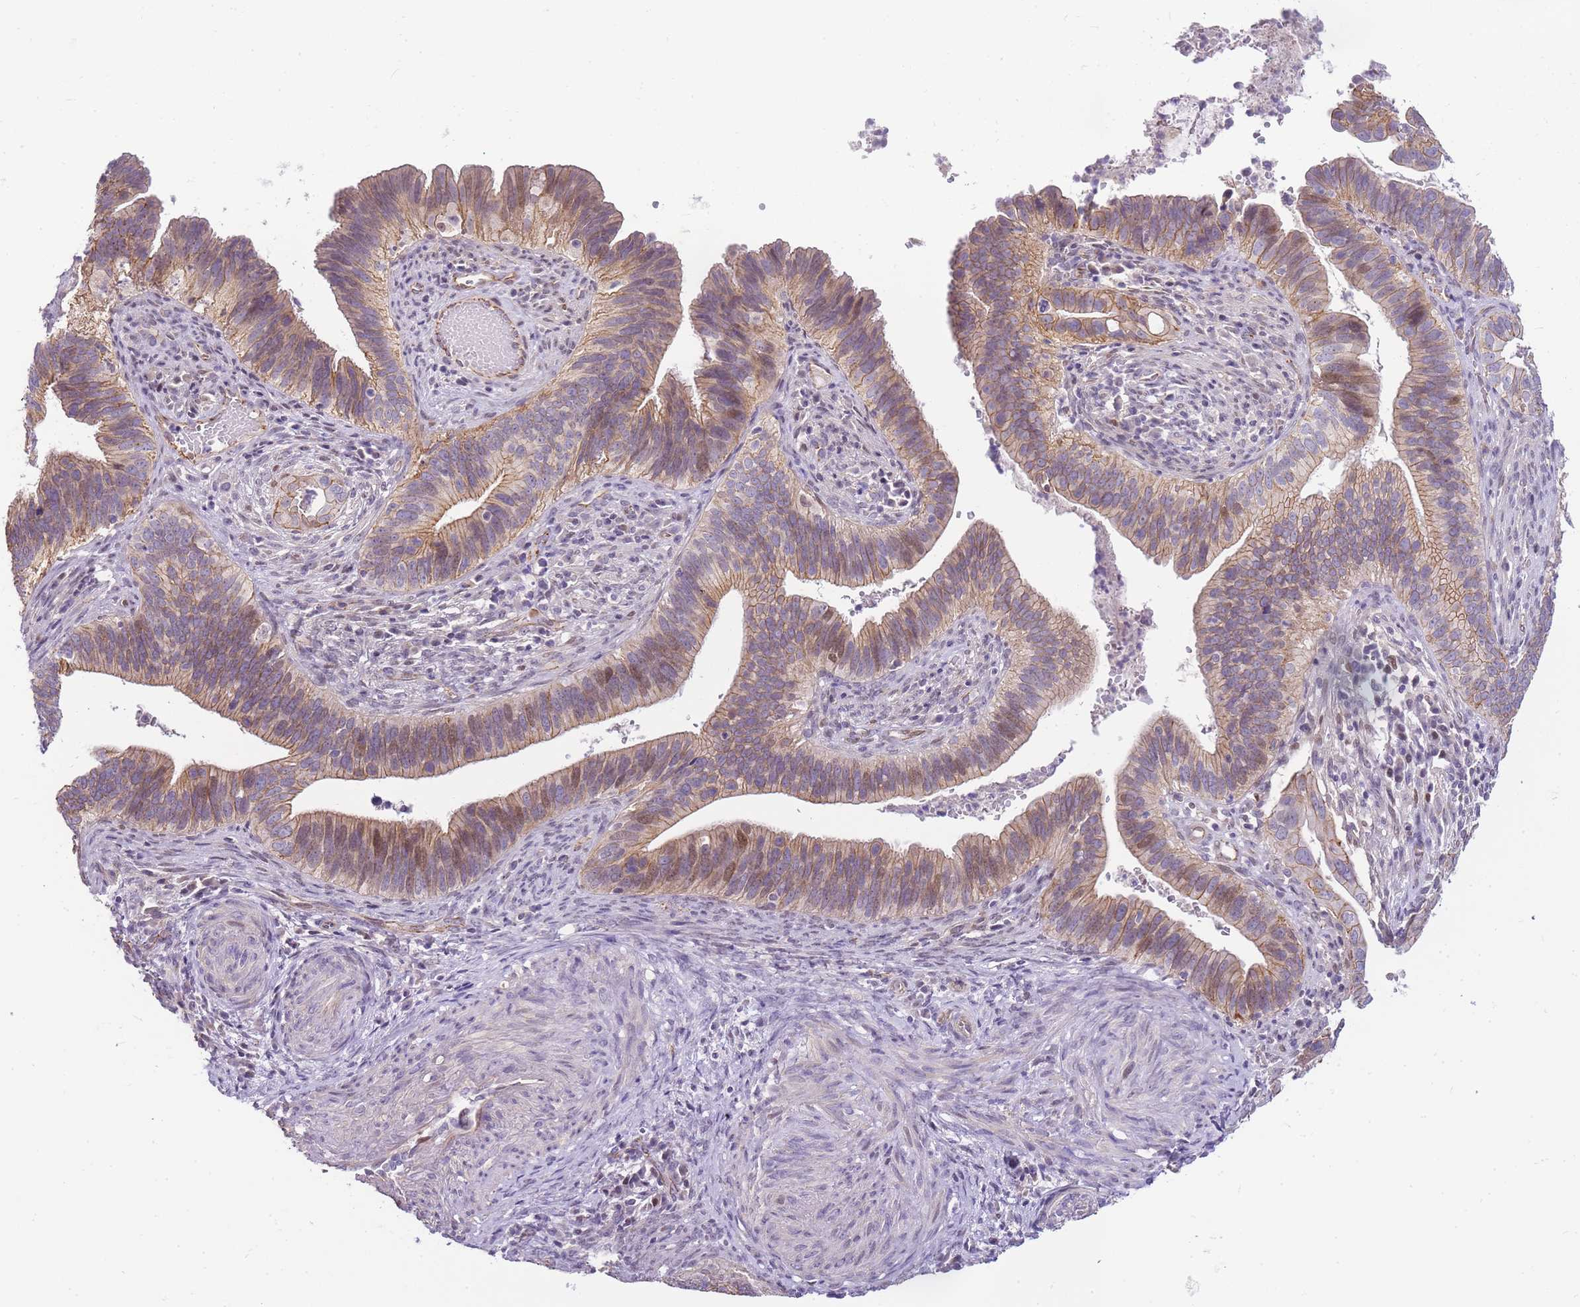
{"staining": {"intensity": "weak", "quantity": ">75%", "location": "cytoplasmic/membranous,nuclear"}, "tissue": "cervical cancer", "cell_type": "Tumor cells", "image_type": "cancer", "snomed": [{"axis": "morphology", "description": "Adenocarcinoma, NOS"}, {"axis": "topography", "description": "Cervix"}], "caption": "Immunohistochemical staining of cervical cancer (adenocarcinoma) exhibits low levels of weak cytoplasmic/membranous and nuclear protein expression in approximately >75% of tumor cells.", "gene": "CLBA1", "patient": {"sex": "female", "age": 42}}